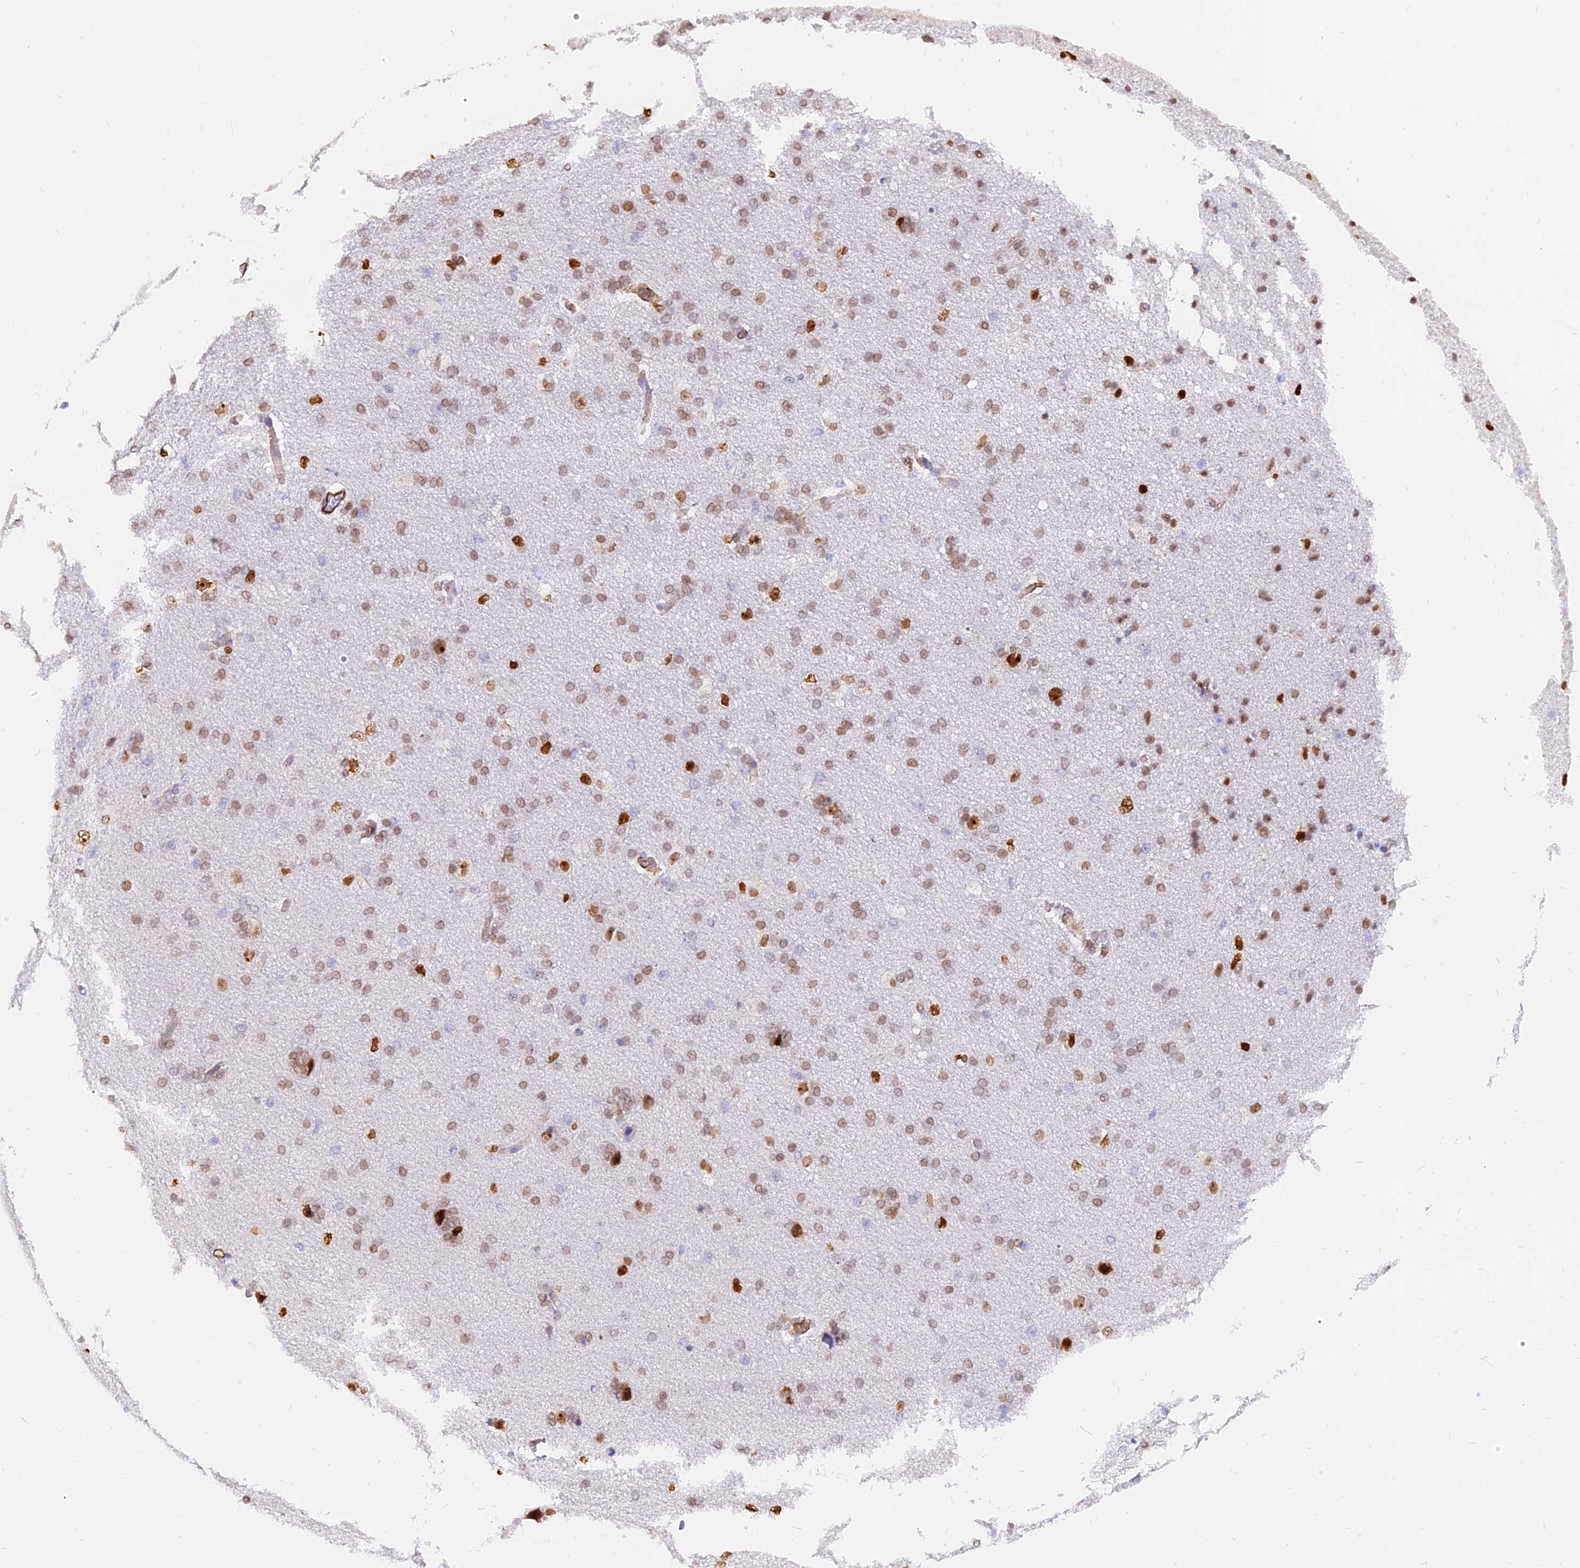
{"staining": {"intensity": "negative", "quantity": "none", "location": "none"}, "tissue": "cerebral cortex", "cell_type": "Endothelial cells", "image_type": "normal", "snomed": [{"axis": "morphology", "description": "Normal tissue, NOS"}, {"axis": "topography", "description": "Cerebral cortex"}], "caption": "Protein analysis of unremarkable cerebral cortex displays no significant positivity in endothelial cells. (DAB immunohistochemistry visualized using brightfield microscopy, high magnification).", "gene": "CENPV", "patient": {"sex": "male", "age": 62}}